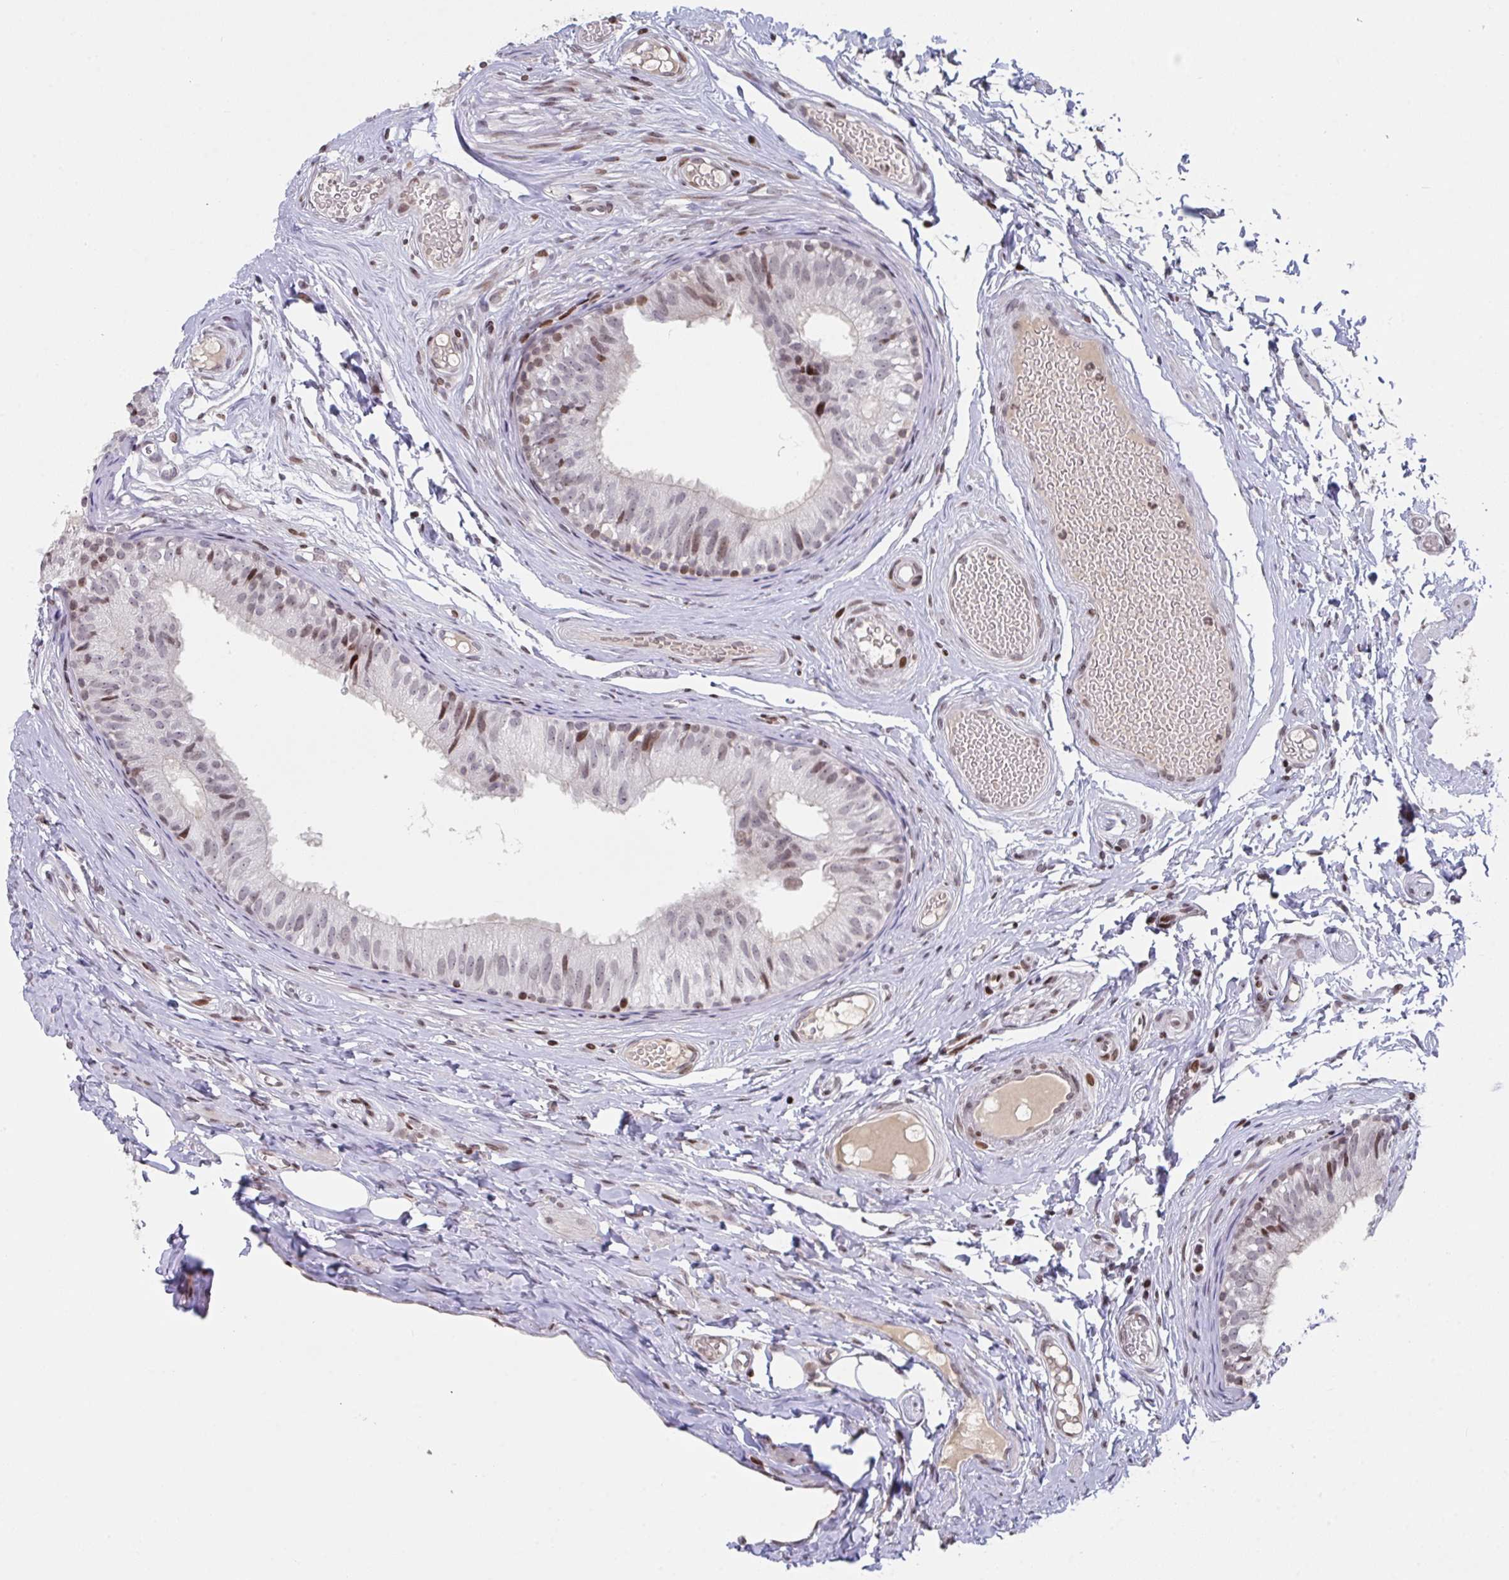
{"staining": {"intensity": "moderate", "quantity": "<25%", "location": "nuclear"}, "tissue": "epididymis", "cell_type": "Glandular cells", "image_type": "normal", "snomed": [{"axis": "morphology", "description": "Normal tissue, NOS"}, {"axis": "morphology", "description": "Seminoma, NOS"}, {"axis": "topography", "description": "Testis"}, {"axis": "topography", "description": "Epididymis"}], "caption": "Unremarkable epididymis exhibits moderate nuclear expression in about <25% of glandular cells, visualized by immunohistochemistry.", "gene": "PCDHB8", "patient": {"sex": "male", "age": 34}}